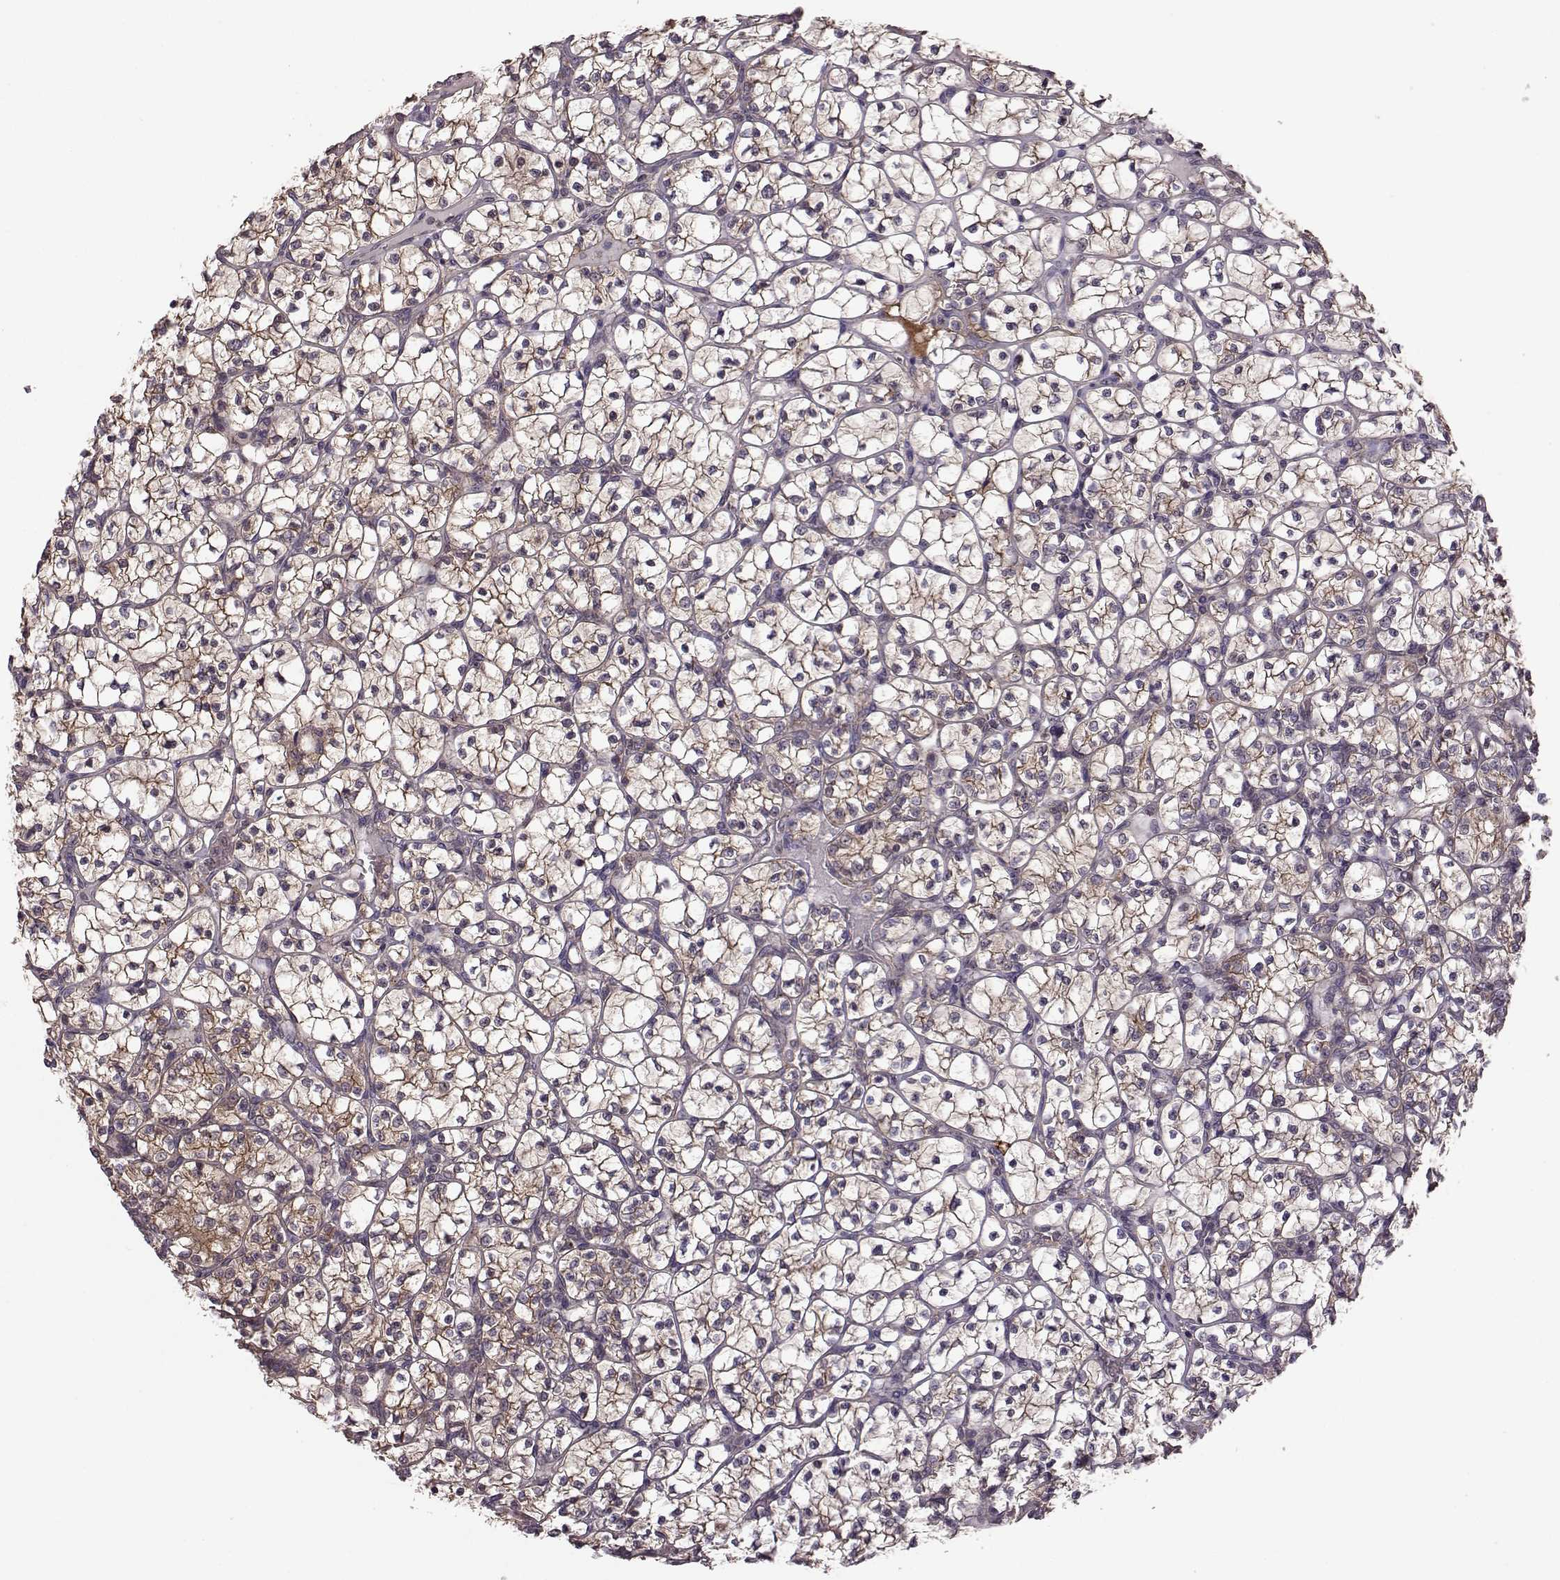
{"staining": {"intensity": "moderate", "quantity": ">75%", "location": "cytoplasmic/membranous"}, "tissue": "renal cancer", "cell_type": "Tumor cells", "image_type": "cancer", "snomed": [{"axis": "morphology", "description": "Adenocarcinoma, NOS"}, {"axis": "topography", "description": "Kidney"}], "caption": "Immunohistochemistry of renal cancer reveals medium levels of moderate cytoplasmic/membranous expression in about >75% of tumor cells.", "gene": "FNIP2", "patient": {"sex": "female", "age": 89}}